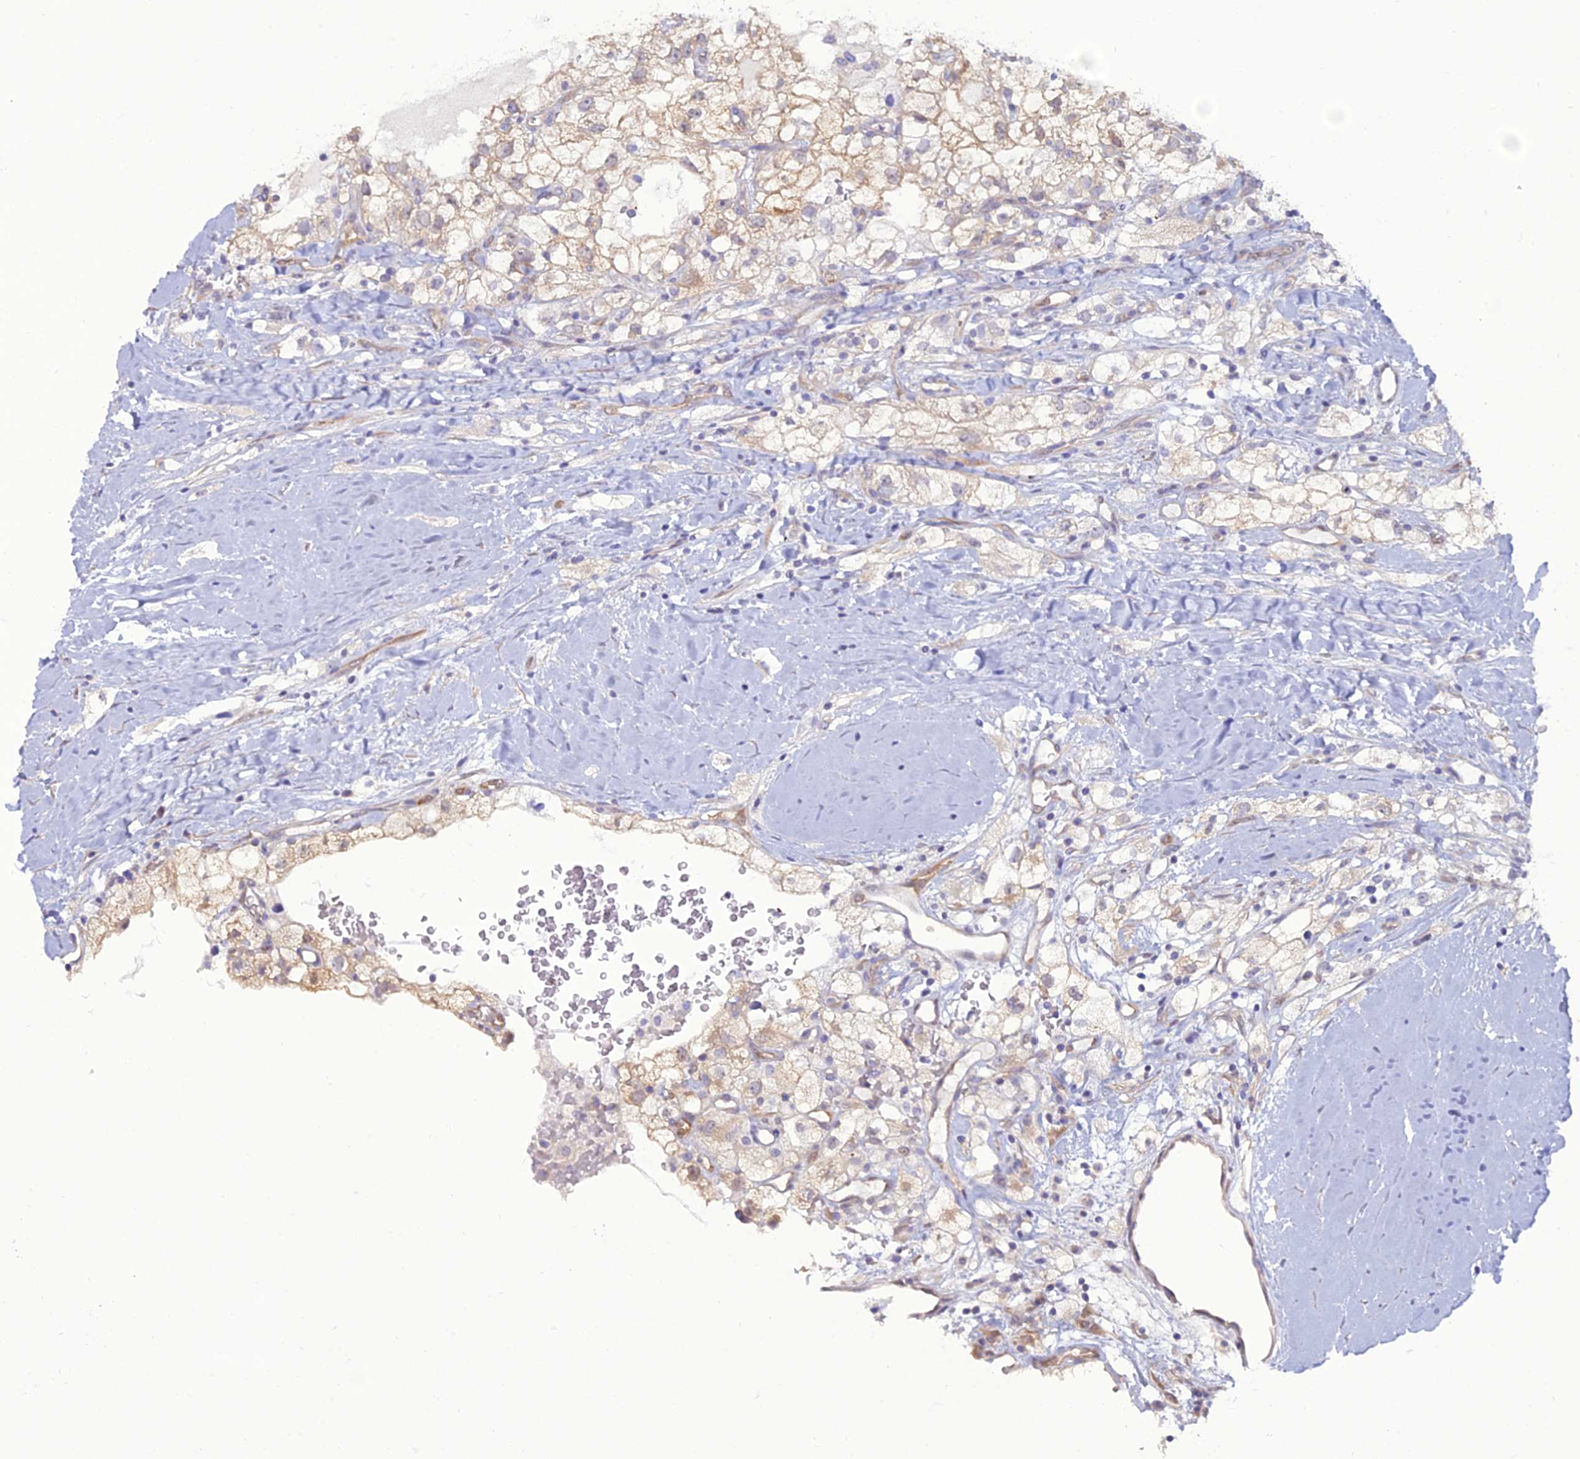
{"staining": {"intensity": "weak", "quantity": "<25%", "location": "cytoplasmic/membranous"}, "tissue": "renal cancer", "cell_type": "Tumor cells", "image_type": "cancer", "snomed": [{"axis": "morphology", "description": "Adenocarcinoma, NOS"}, {"axis": "topography", "description": "Kidney"}], "caption": "Immunohistochemical staining of renal cancer (adenocarcinoma) shows no significant positivity in tumor cells.", "gene": "GNPNAT1", "patient": {"sex": "male", "age": 59}}